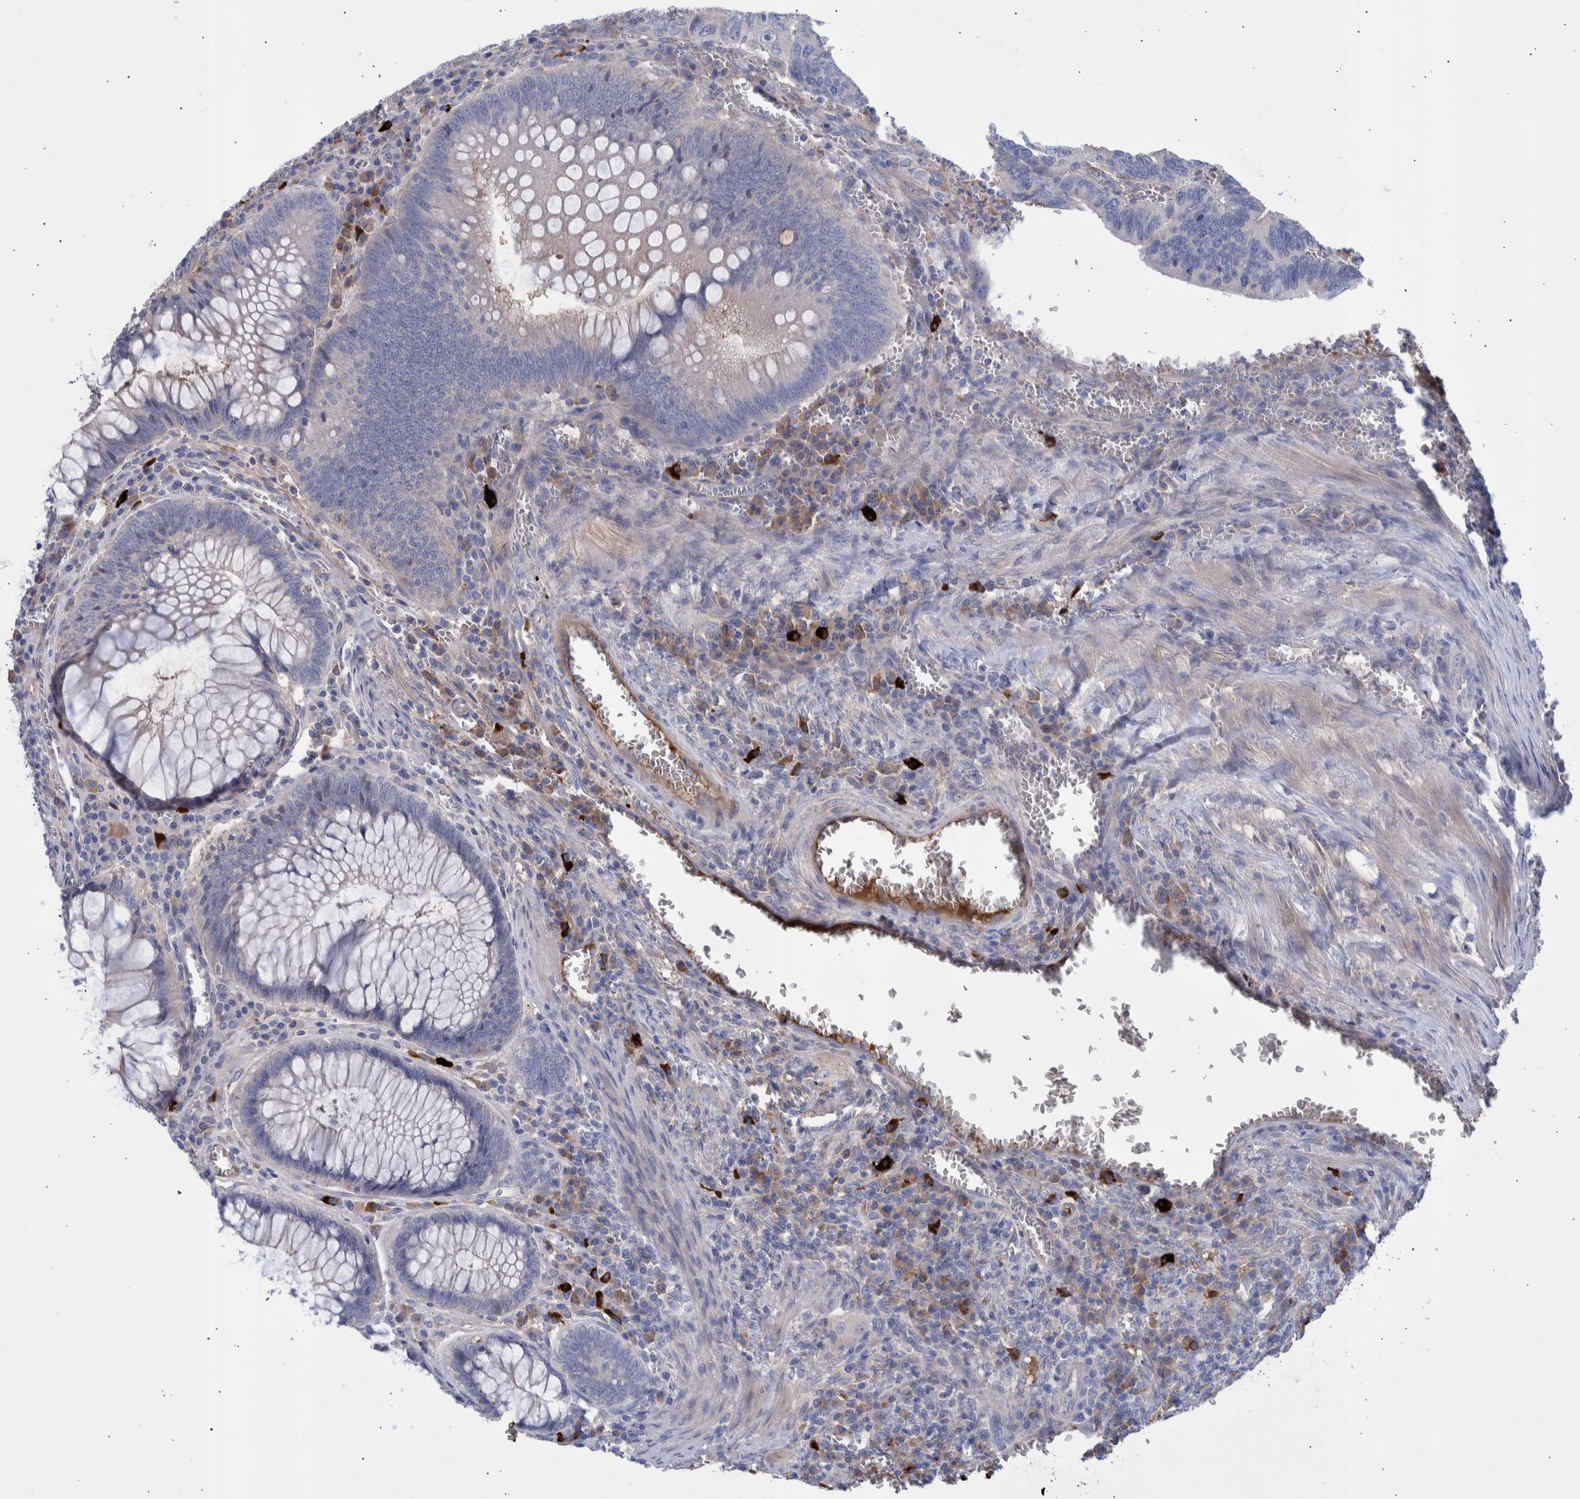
{"staining": {"intensity": "negative", "quantity": "none", "location": "none"}, "tissue": "colorectal cancer", "cell_type": "Tumor cells", "image_type": "cancer", "snomed": [{"axis": "morphology", "description": "Inflammation, NOS"}, {"axis": "morphology", "description": "Adenocarcinoma, NOS"}, {"axis": "topography", "description": "Colon"}], "caption": "A high-resolution image shows immunohistochemistry staining of adenocarcinoma (colorectal), which shows no significant staining in tumor cells.", "gene": "DLL4", "patient": {"sex": "male", "age": 72}}